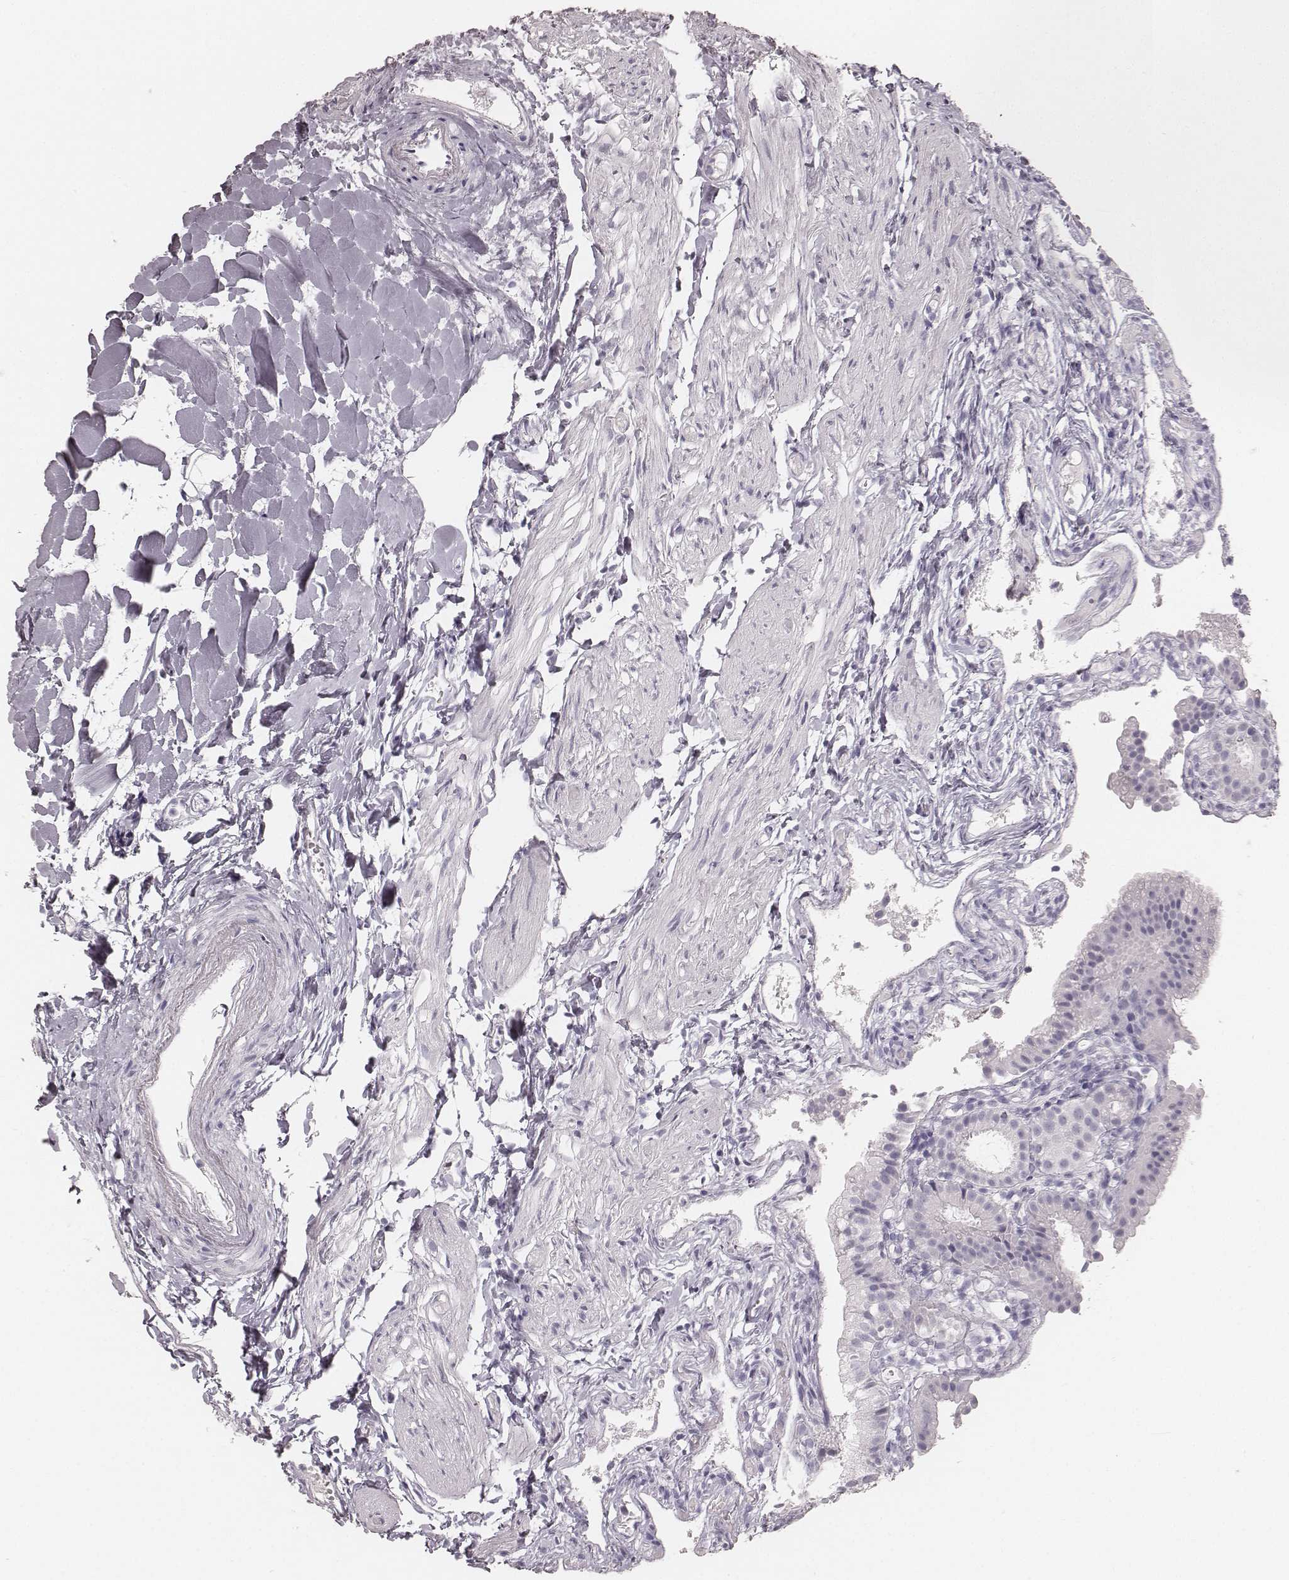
{"staining": {"intensity": "negative", "quantity": "none", "location": "none"}, "tissue": "gallbladder", "cell_type": "Glandular cells", "image_type": "normal", "snomed": [{"axis": "morphology", "description": "Normal tissue, NOS"}, {"axis": "topography", "description": "Gallbladder"}], "caption": "The immunohistochemistry histopathology image has no significant positivity in glandular cells of gallbladder. (DAB IHC, high magnification).", "gene": "KRT34", "patient": {"sex": "female", "age": 47}}